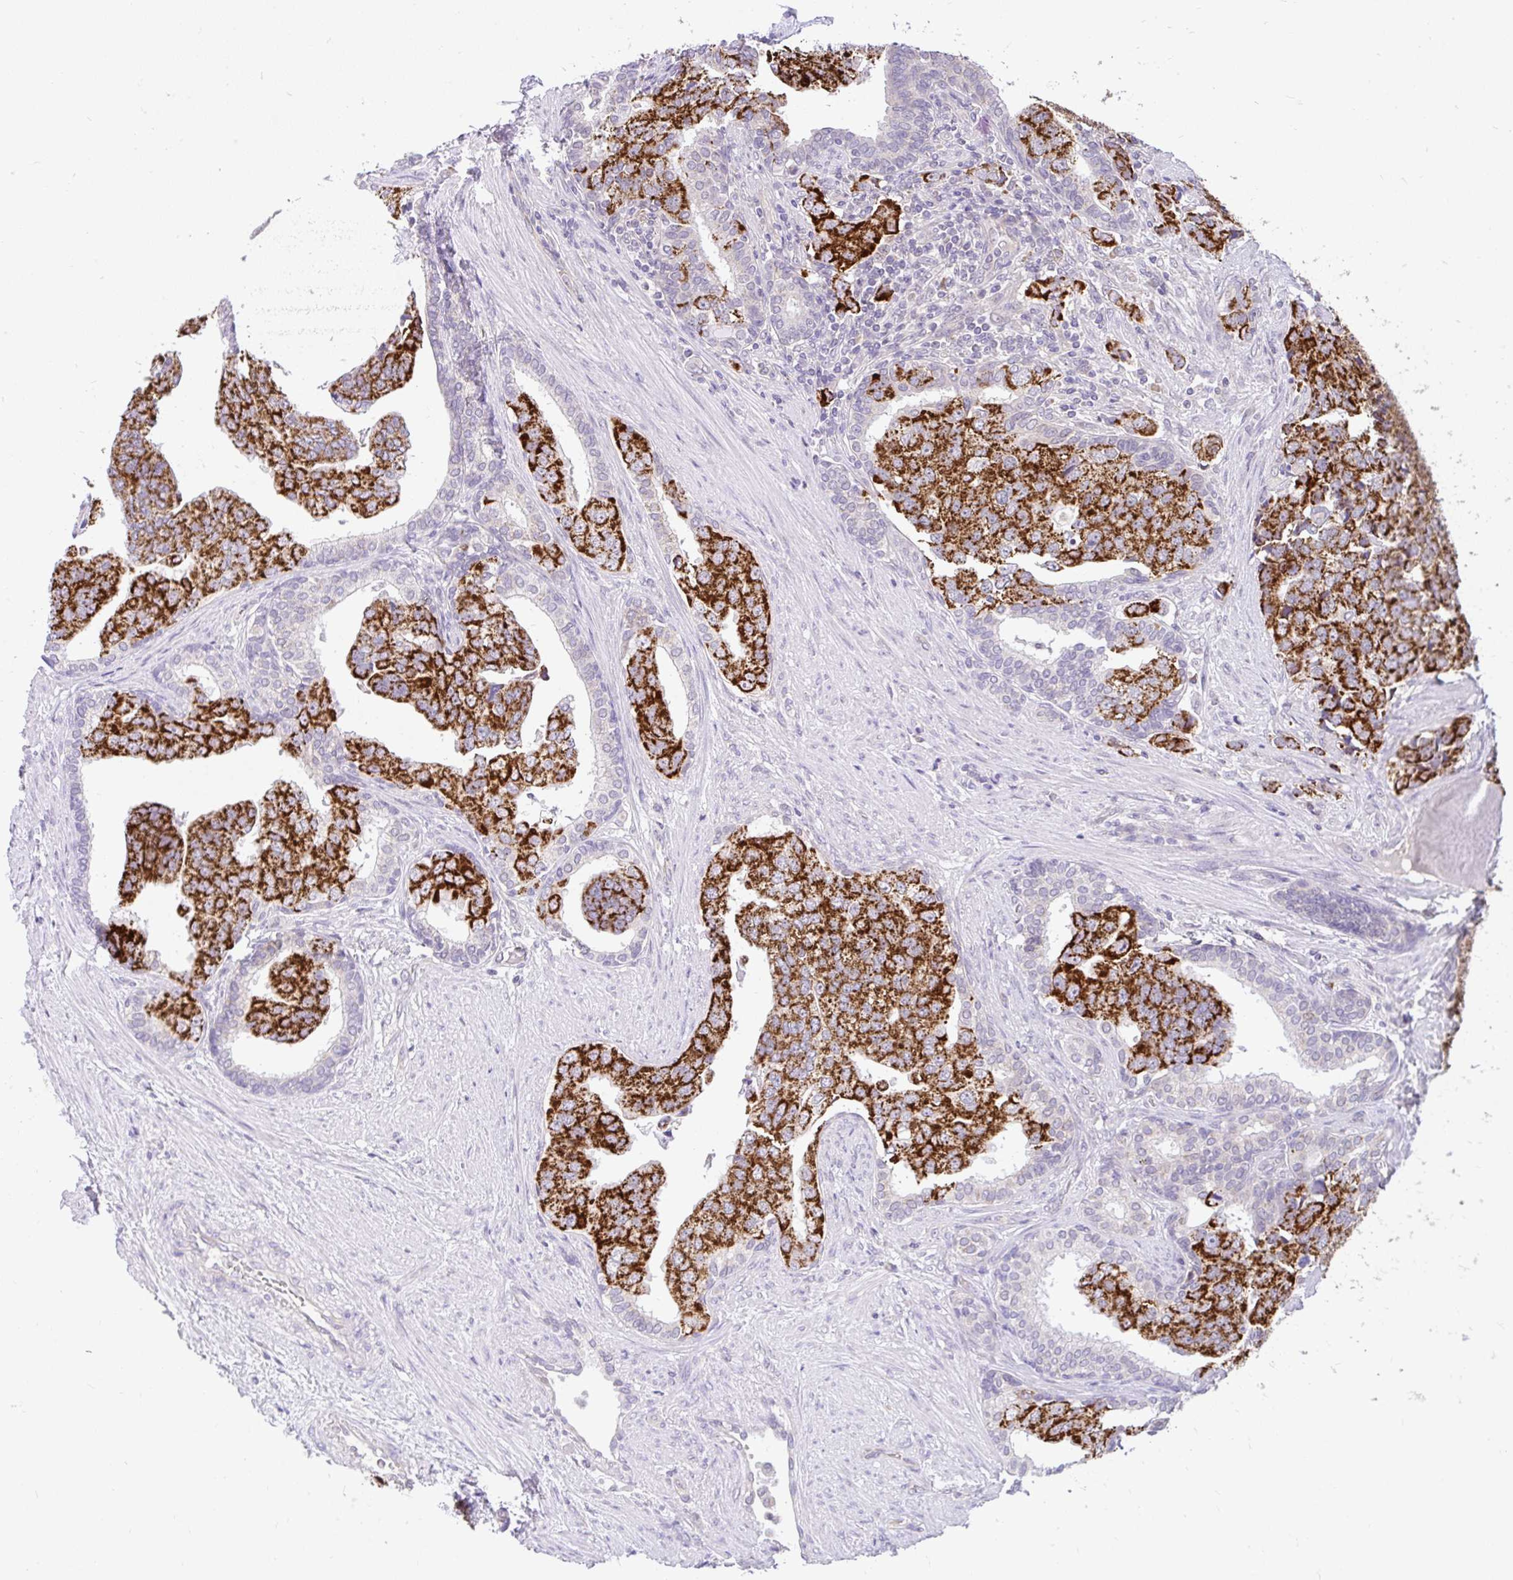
{"staining": {"intensity": "strong", "quantity": ">75%", "location": "cytoplasmic/membranous"}, "tissue": "prostate cancer", "cell_type": "Tumor cells", "image_type": "cancer", "snomed": [{"axis": "morphology", "description": "Adenocarcinoma, High grade"}, {"axis": "topography", "description": "Prostate"}], "caption": "Tumor cells reveal strong cytoplasmic/membranous staining in about >75% of cells in prostate cancer (high-grade adenocarcinoma).", "gene": "PYCR2", "patient": {"sex": "male", "age": 68}}